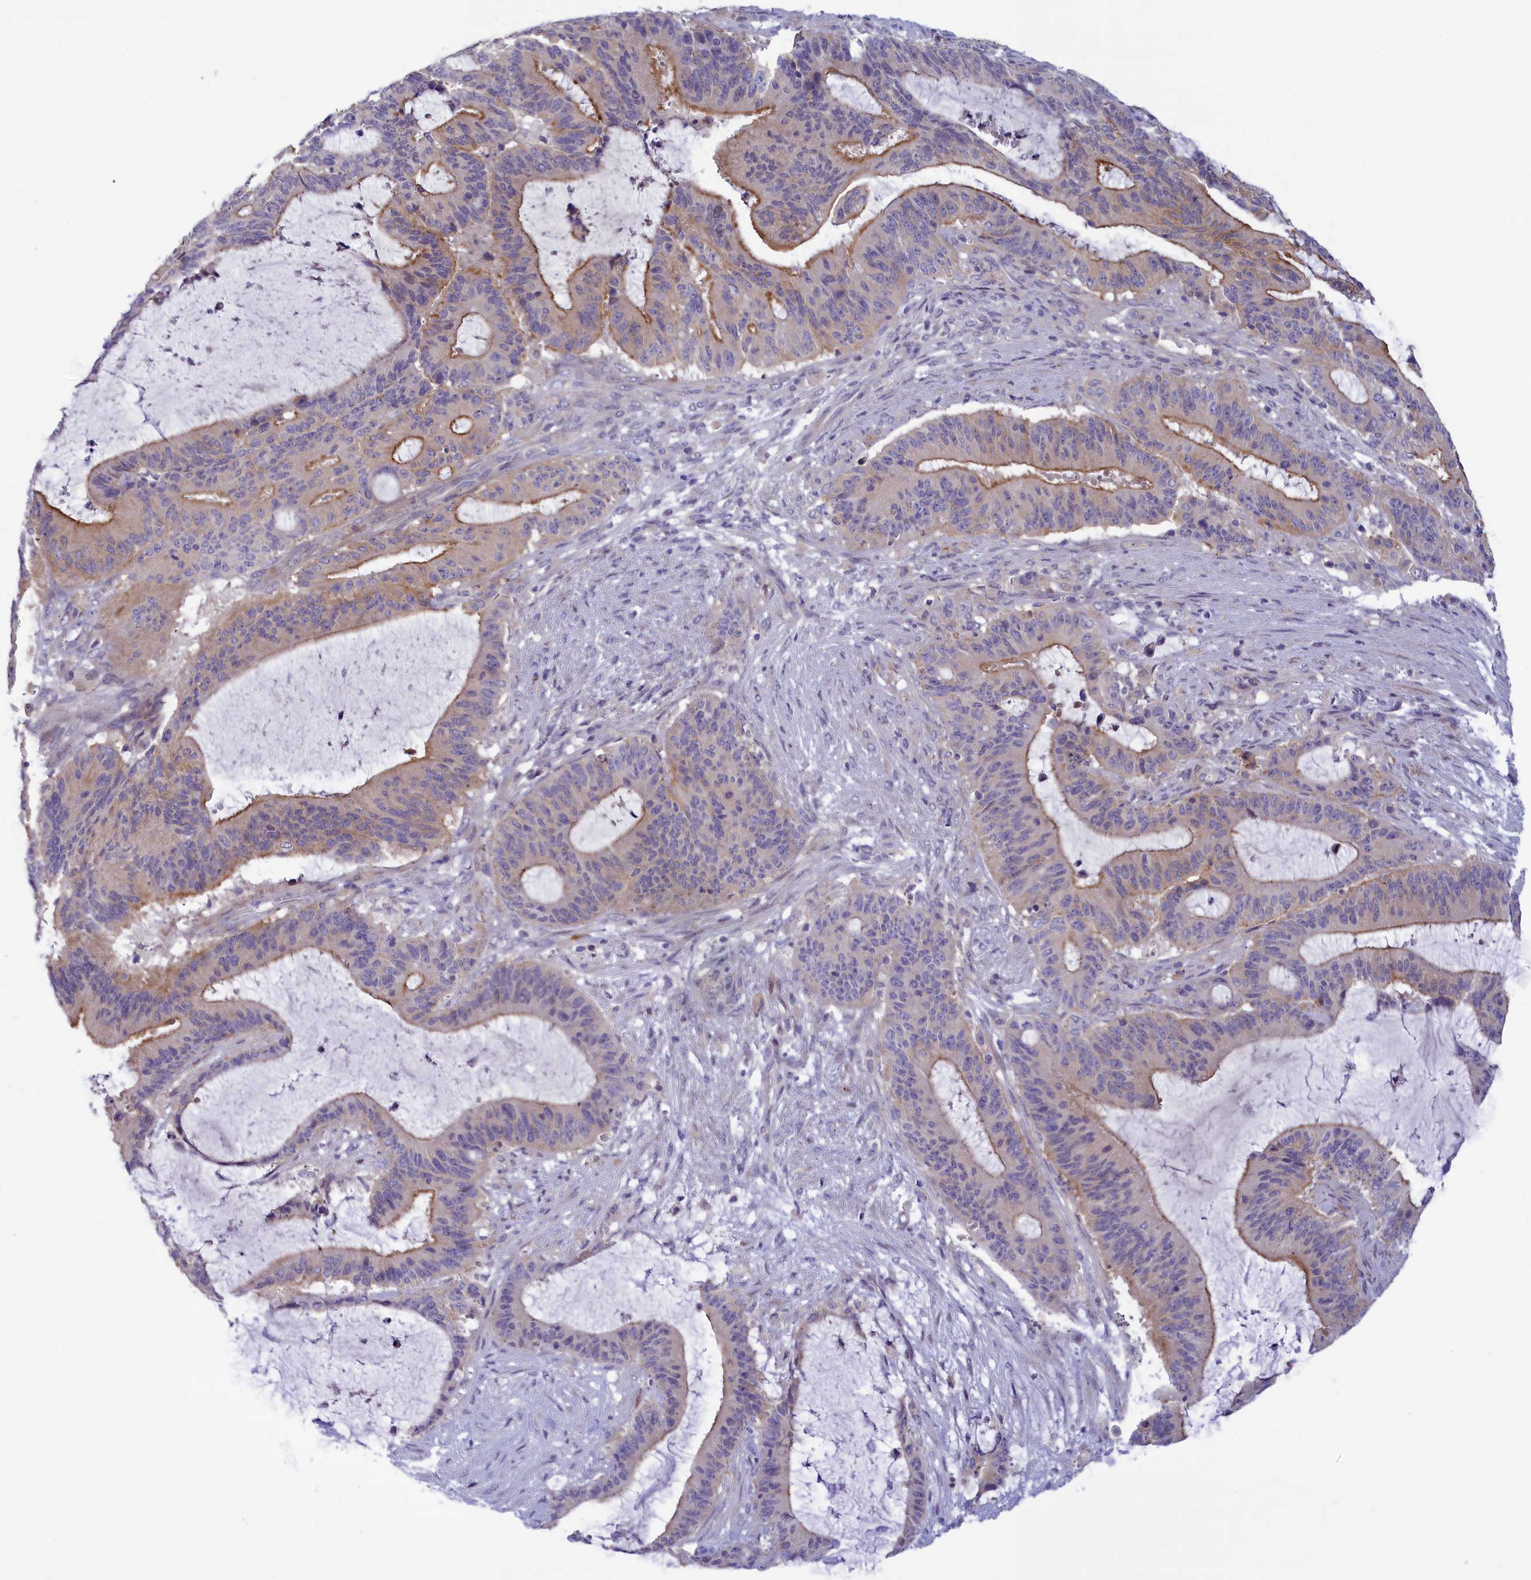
{"staining": {"intensity": "moderate", "quantity": "25%-75%", "location": "cytoplasmic/membranous"}, "tissue": "liver cancer", "cell_type": "Tumor cells", "image_type": "cancer", "snomed": [{"axis": "morphology", "description": "Normal tissue, NOS"}, {"axis": "morphology", "description": "Cholangiocarcinoma"}, {"axis": "topography", "description": "Liver"}, {"axis": "topography", "description": "Peripheral nerve tissue"}], "caption": "An image of liver cancer stained for a protein displays moderate cytoplasmic/membranous brown staining in tumor cells.", "gene": "CORO2A", "patient": {"sex": "female", "age": 73}}